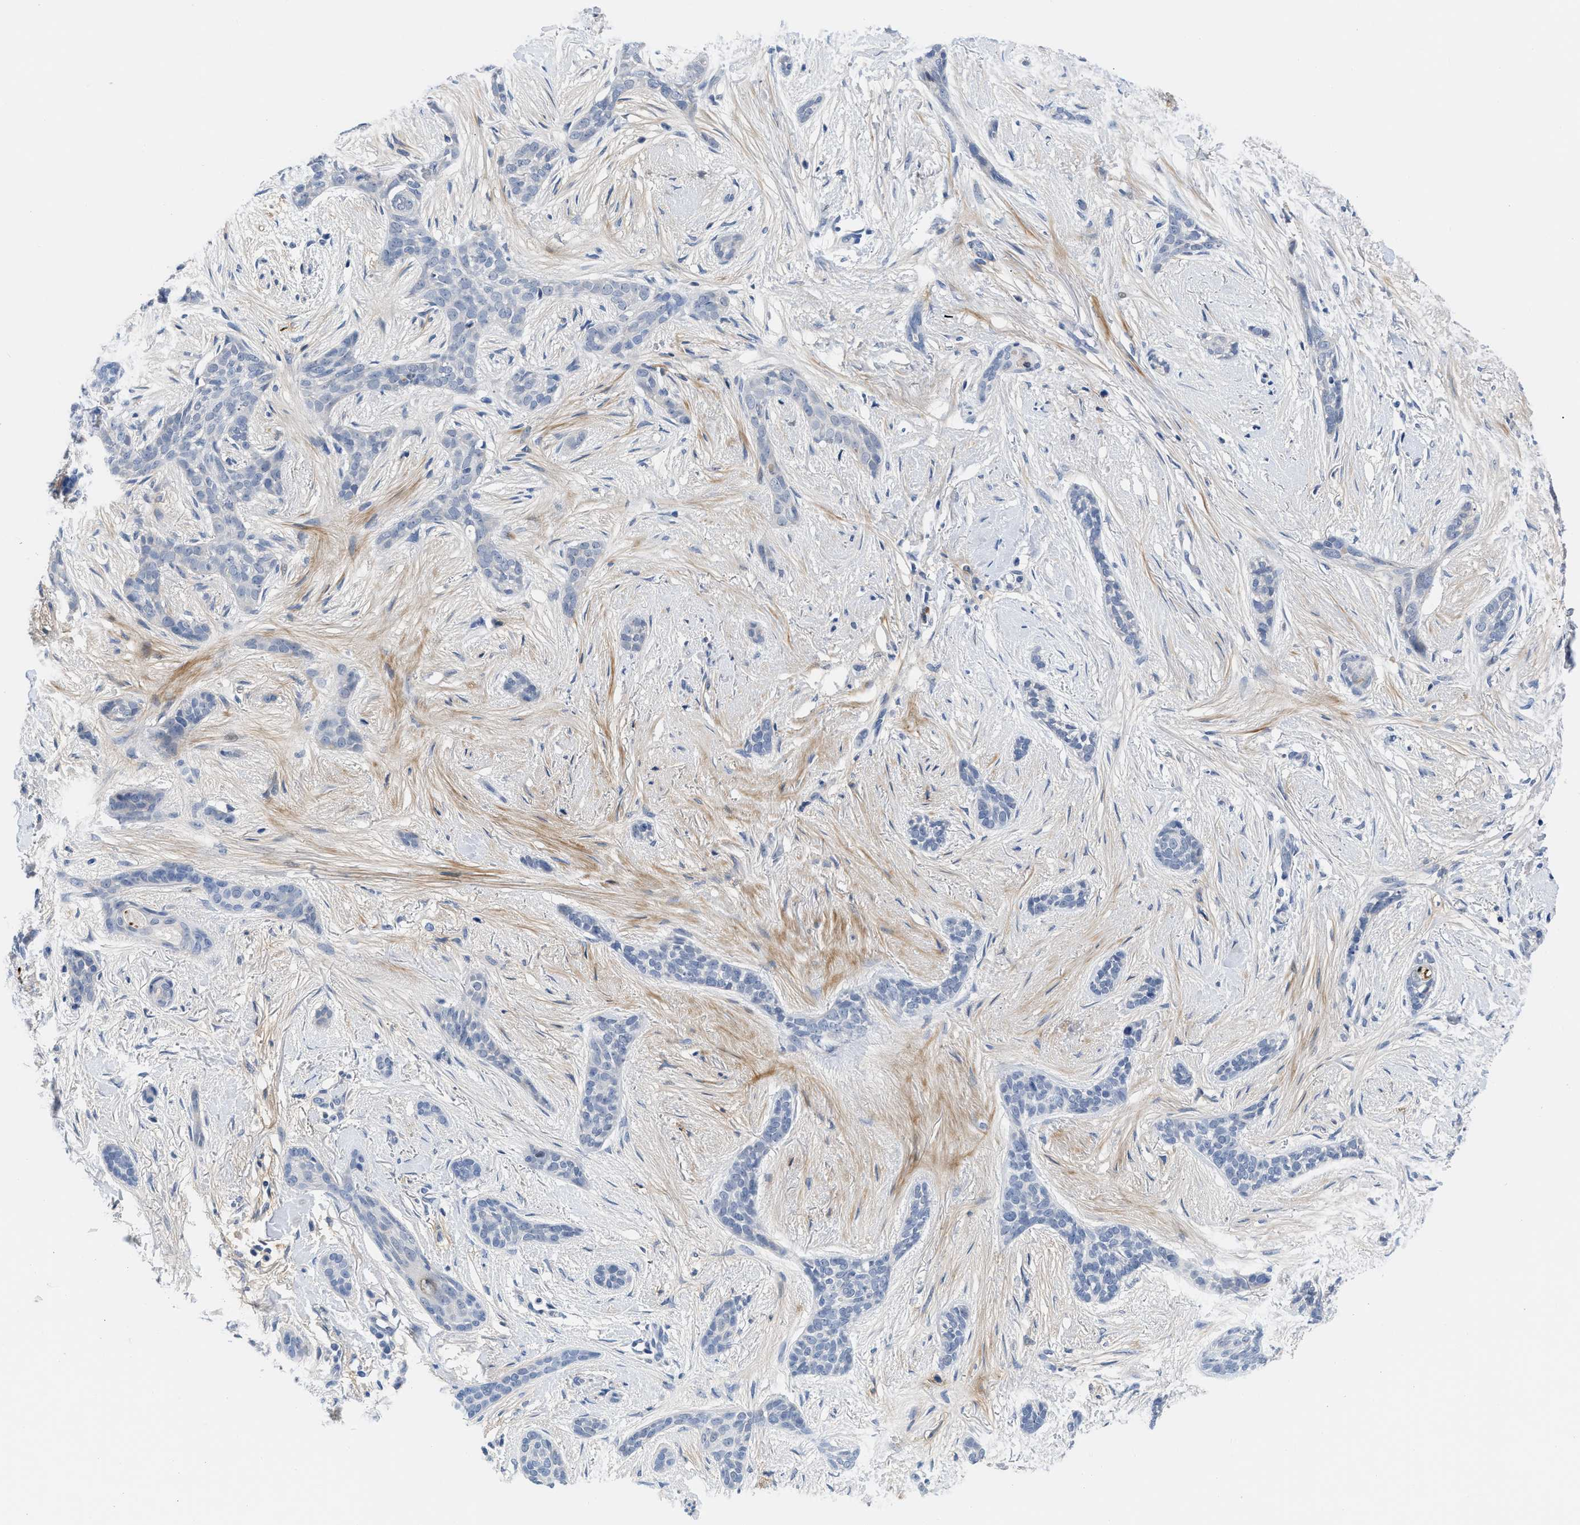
{"staining": {"intensity": "negative", "quantity": "none", "location": "none"}, "tissue": "skin cancer", "cell_type": "Tumor cells", "image_type": "cancer", "snomed": [{"axis": "morphology", "description": "Basal cell carcinoma"}, {"axis": "morphology", "description": "Adnexal tumor, benign"}, {"axis": "topography", "description": "Skin"}], "caption": "Protein analysis of skin cancer exhibits no significant expression in tumor cells.", "gene": "OR9K2", "patient": {"sex": "female", "age": 42}}